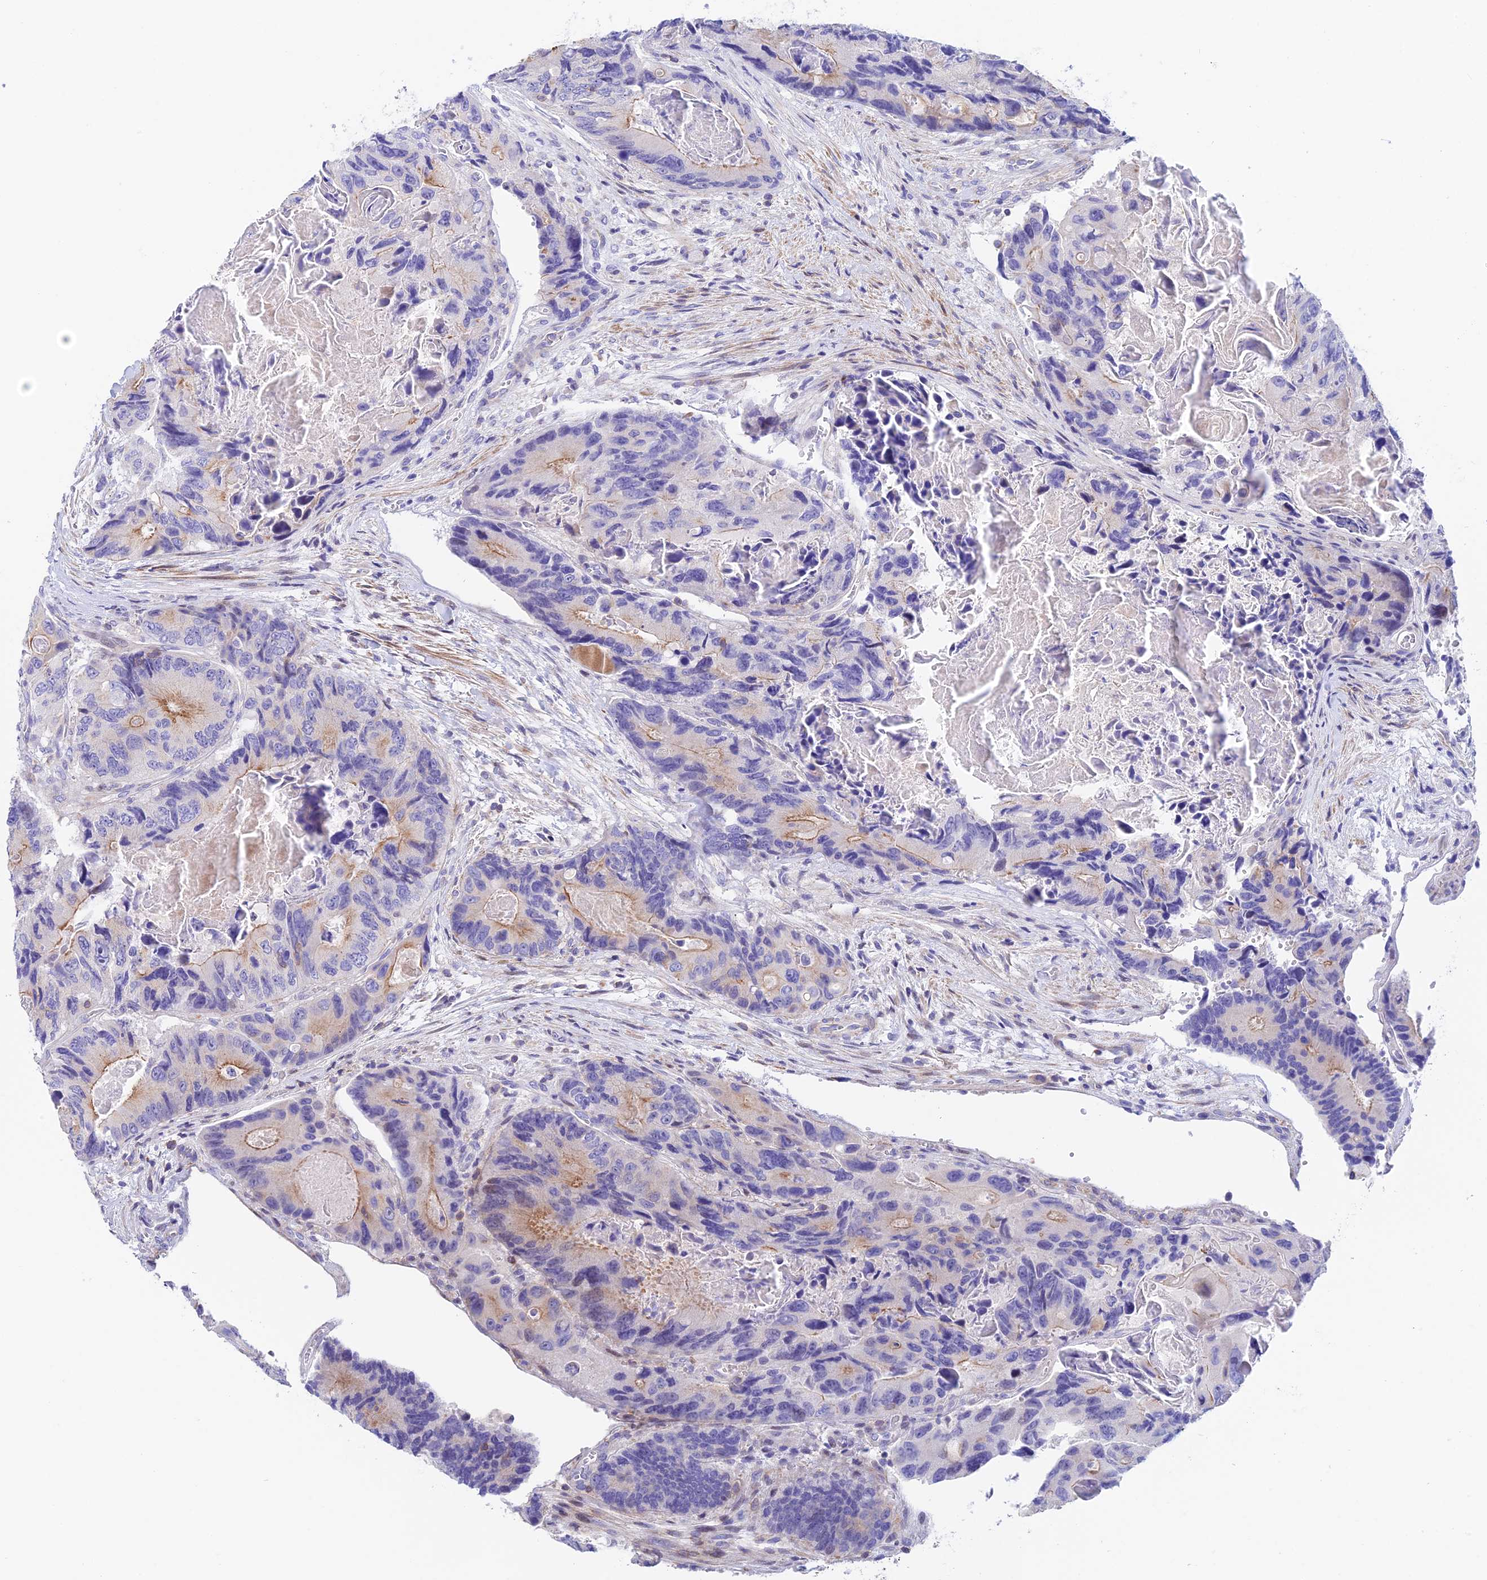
{"staining": {"intensity": "moderate", "quantity": "<25%", "location": "cytoplasmic/membranous"}, "tissue": "colorectal cancer", "cell_type": "Tumor cells", "image_type": "cancer", "snomed": [{"axis": "morphology", "description": "Adenocarcinoma, NOS"}, {"axis": "topography", "description": "Colon"}], "caption": "Immunohistochemical staining of colorectal cancer displays moderate cytoplasmic/membranous protein positivity in approximately <25% of tumor cells. (DAB (3,3'-diaminobenzidine) = brown stain, brightfield microscopy at high magnification).", "gene": "PRIM1", "patient": {"sex": "male", "age": 84}}